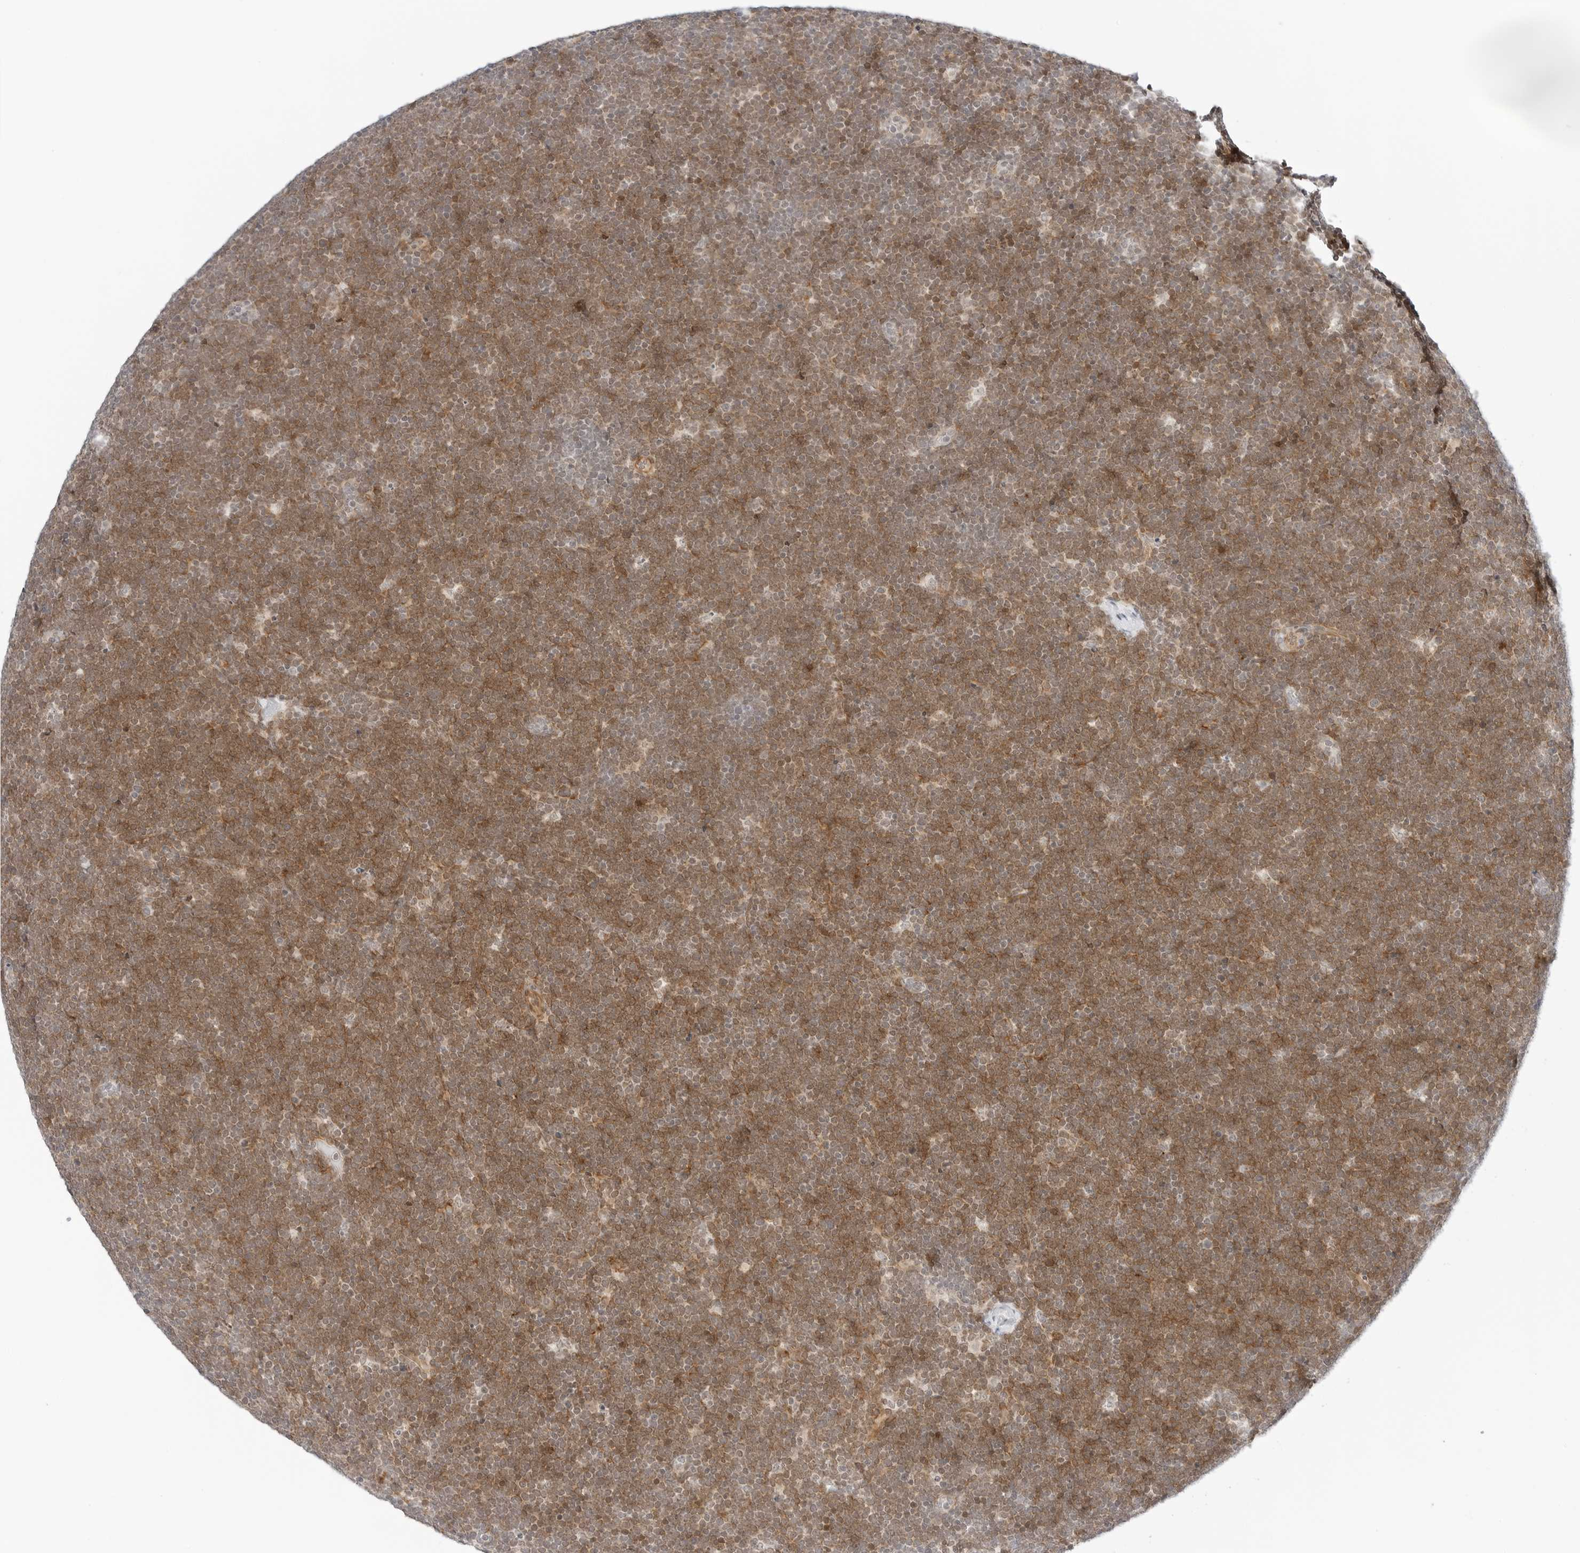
{"staining": {"intensity": "moderate", "quantity": ">75%", "location": "cytoplasmic/membranous"}, "tissue": "lymphoma", "cell_type": "Tumor cells", "image_type": "cancer", "snomed": [{"axis": "morphology", "description": "Malignant lymphoma, non-Hodgkin's type, High grade"}, {"axis": "topography", "description": "Lymph node"}], "caption": "IHC micrograph of high-grade malignant lymphoma, non-Hodgkin's type stained for a protein (brown), which shows medium levels of moderate cytoplasmic/membranous positivity in about >75% of tumor cells.", "gene": "NEO1", "patient": {"sex": "male", "age": 13}}